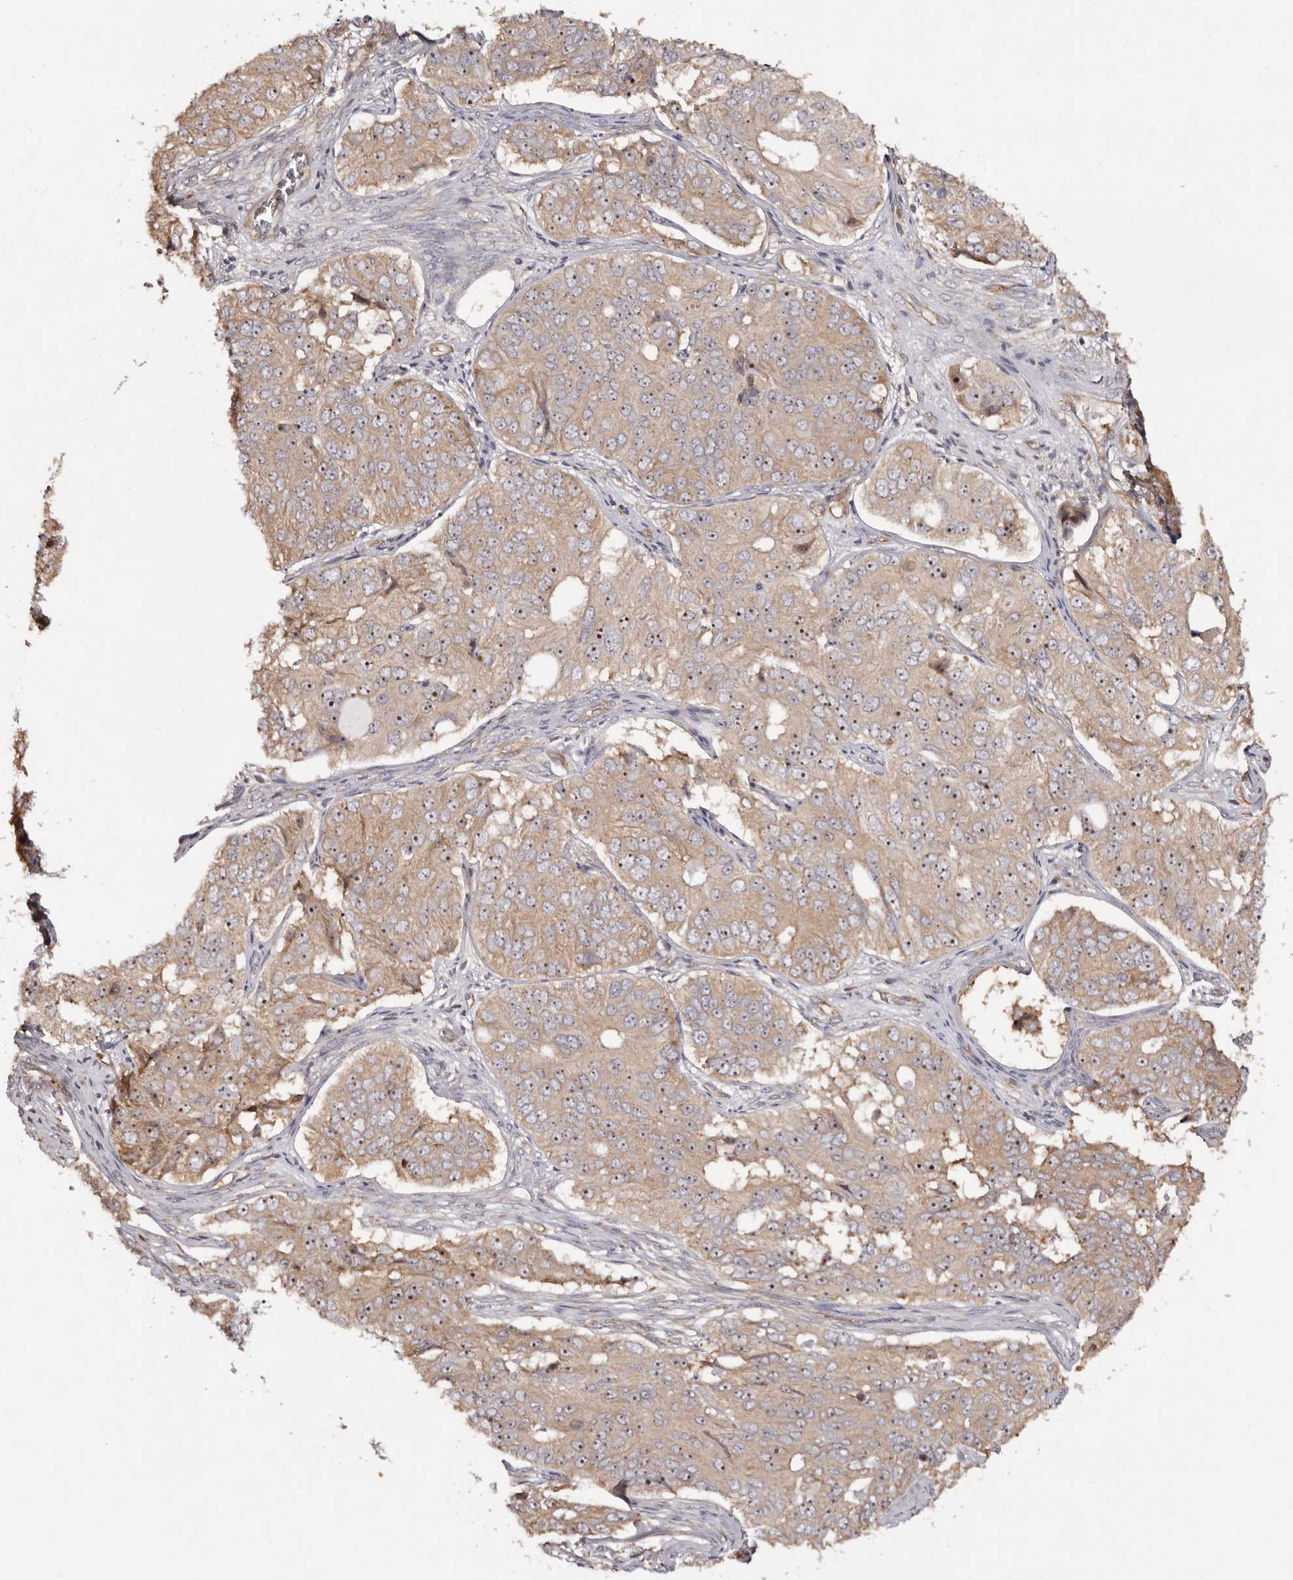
{"staining": {"intensity": "moderate", "quantity": ">75%", "location": "cytoplasmic/membranous,nuclear"}, "tissue": "ovarian cancer", "cell_type": "Tumor cells", "image_type": "cancer", "snomed": [{"axis": "morphology", "description": "Carcinoma, endometroid"}, {"axis": "topography", "description": "Ovary"}], "caption": "Immunohistochemical staining of human endometroid carcinoma (ovarian) demonstrates medium levels of moderate cytoplasmic/membranous and nuclear protein positivity in about >75% of tumor cells. (brown staining indicates protein expression, while blue staining denotes nuclei).", "gene": "RPS6", "patient": {"sex": "female", "age": 51}}